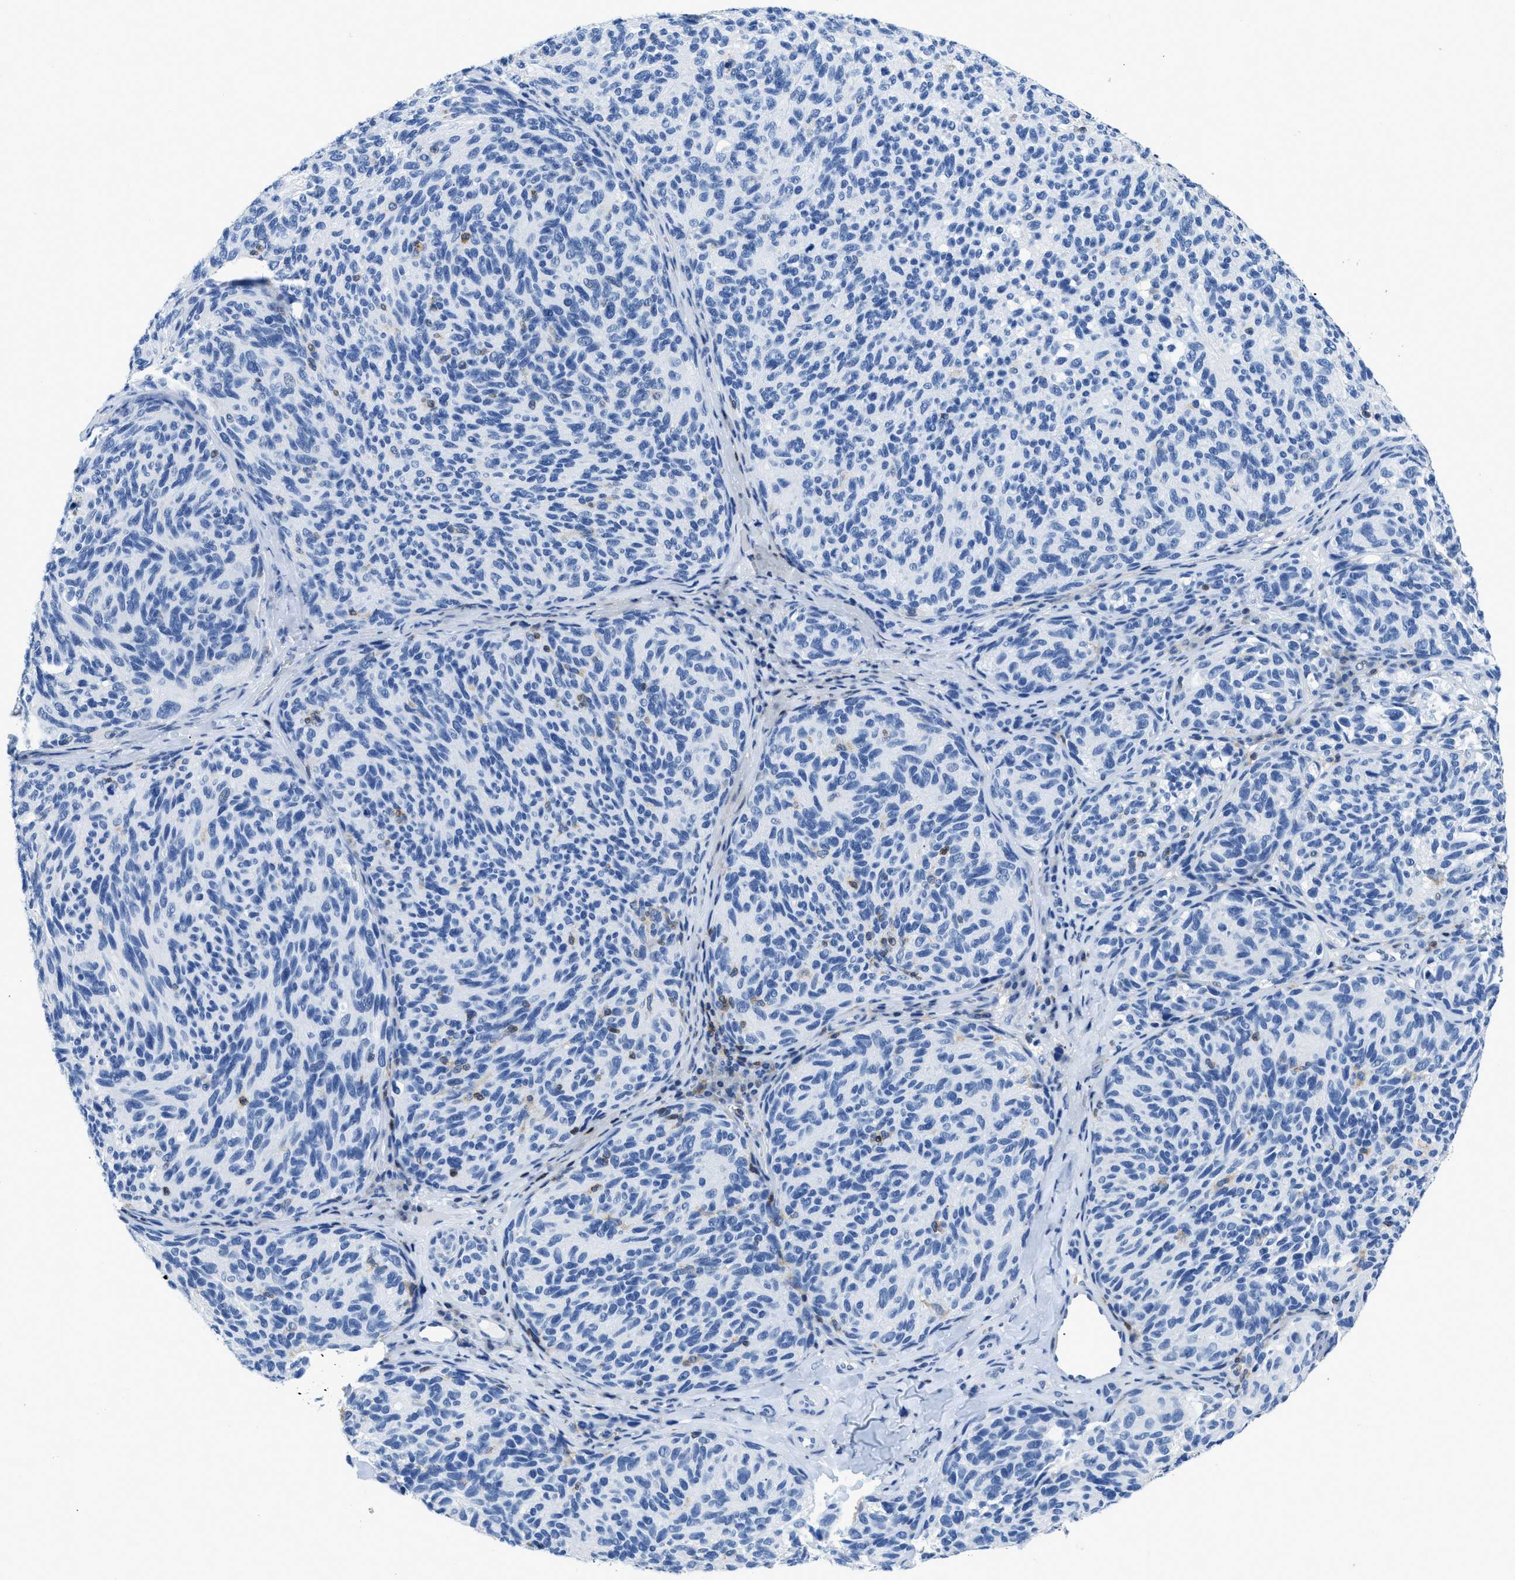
{"staining": {"intensity": "negative", "quantity": "none", "location": "none"}, "tissue": "melanoma", "cell_type": "Tumor cells", "image_type": "cancer", "snomed": [{"axis": "morphology", "description": "Malignant melanoma, NOS"}, {"axis": "topography", "description": "Skin"}], "caption": "Tumor cells show no significant protein staining in melanoma. (Brightfield microscopy of DAB IHC at high magnification).", "gene": "NFATC2", "patient": {"sex": "female", "age": 73}}